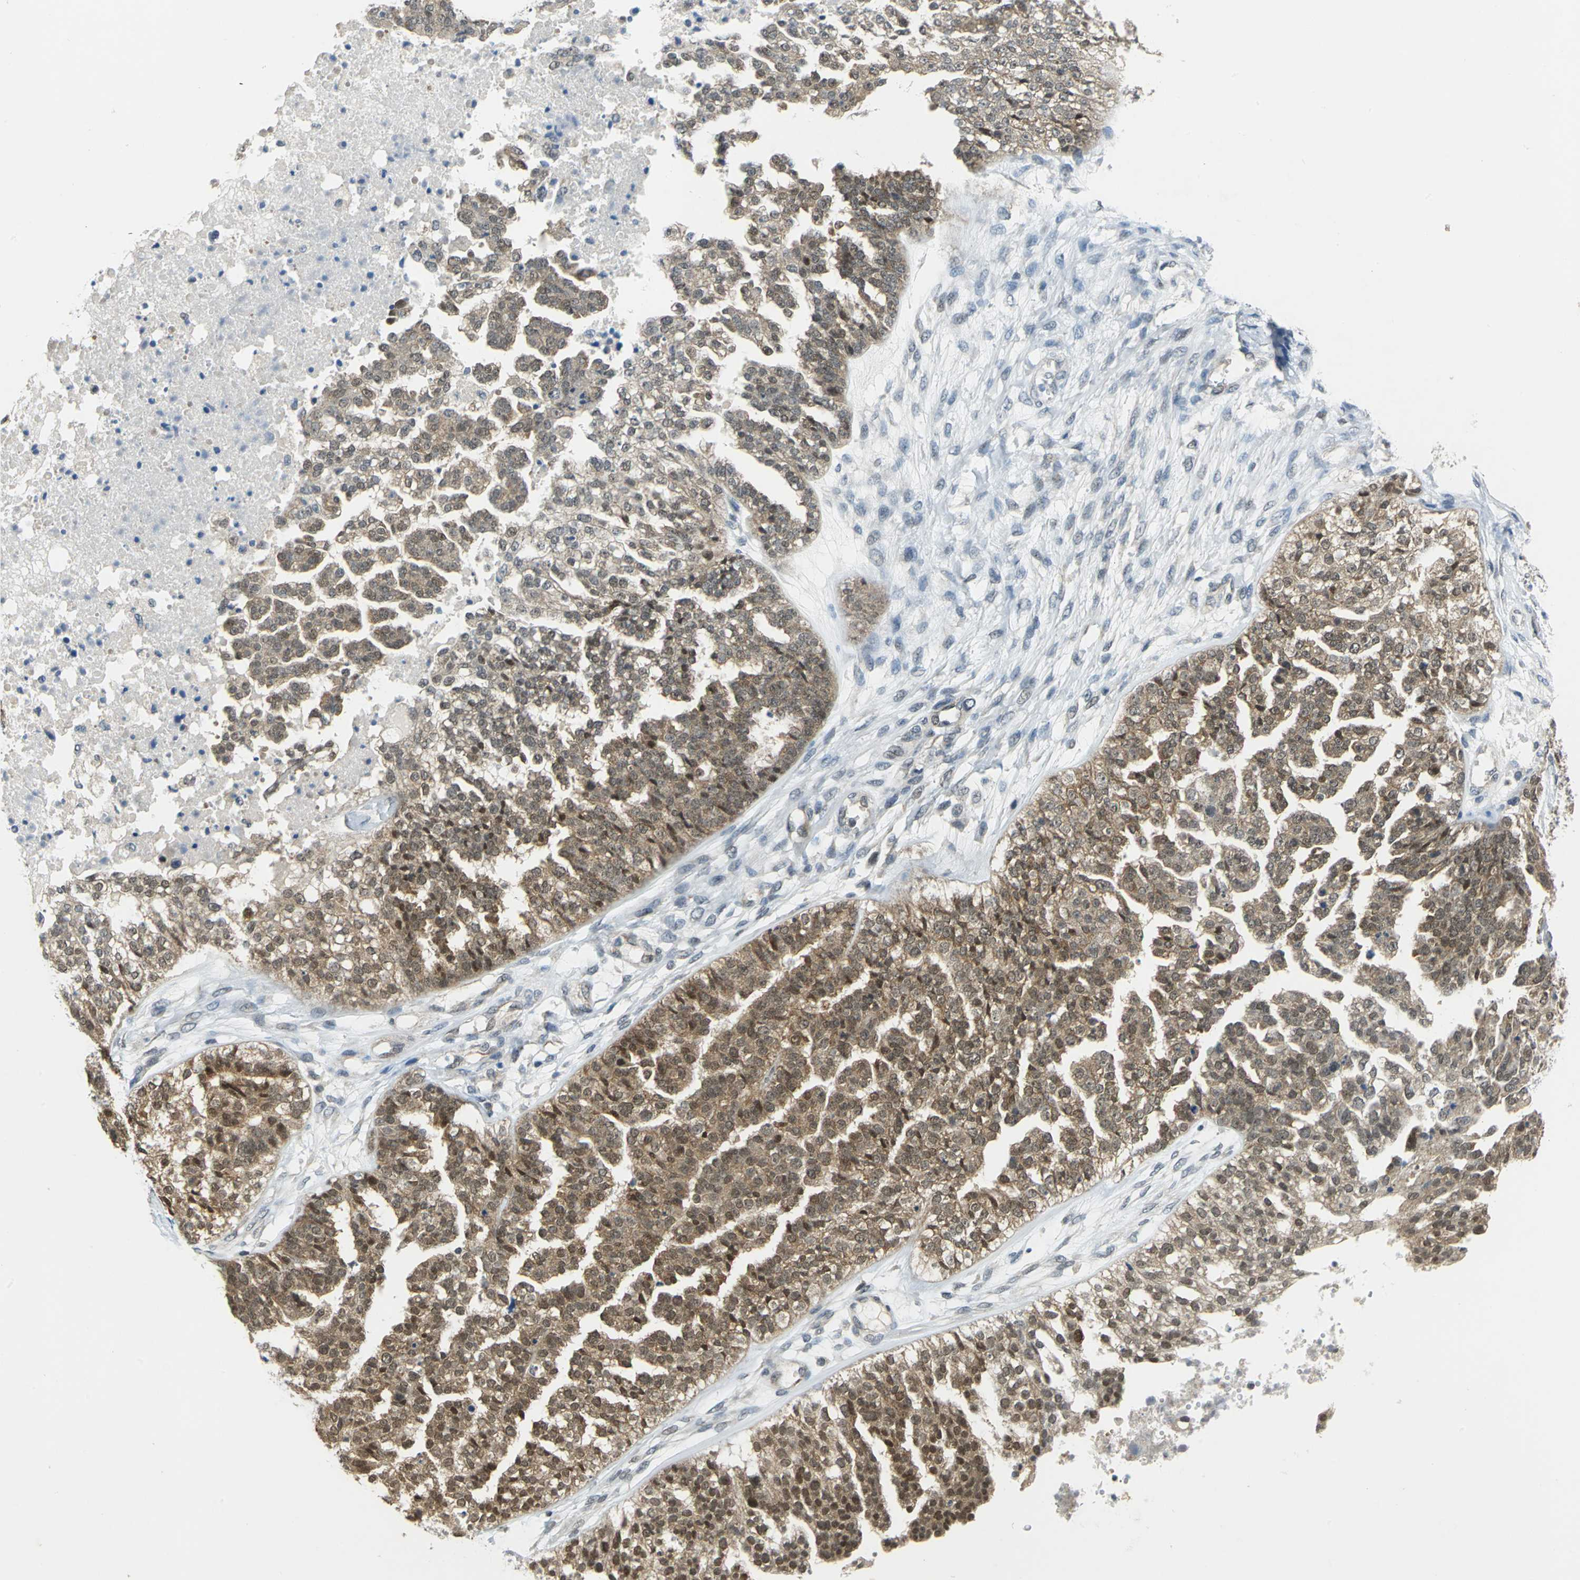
{"staining": {"intensity": "moderate", "quantity": ">75%", "location": "cytoplasmic/membranous"}, "tissue": "ovarian cancer", "cell_type": "Tumor cells", "image_type": "cancer", "snomed": [{"axis": "morphology", "description": "Carcinoma, NOS"}, {"axis": "topography", "description": "Soft tissue"}, {"axis": "topography", "description": "Ovary"}], "caption": "This is an image of IHC staining of ovarian cancer, which shows moderate staining in the cytoplasmic/membranous of tumor cells.", "gene": "PIN1", "patient": {"sex": "female", "age": 54}}